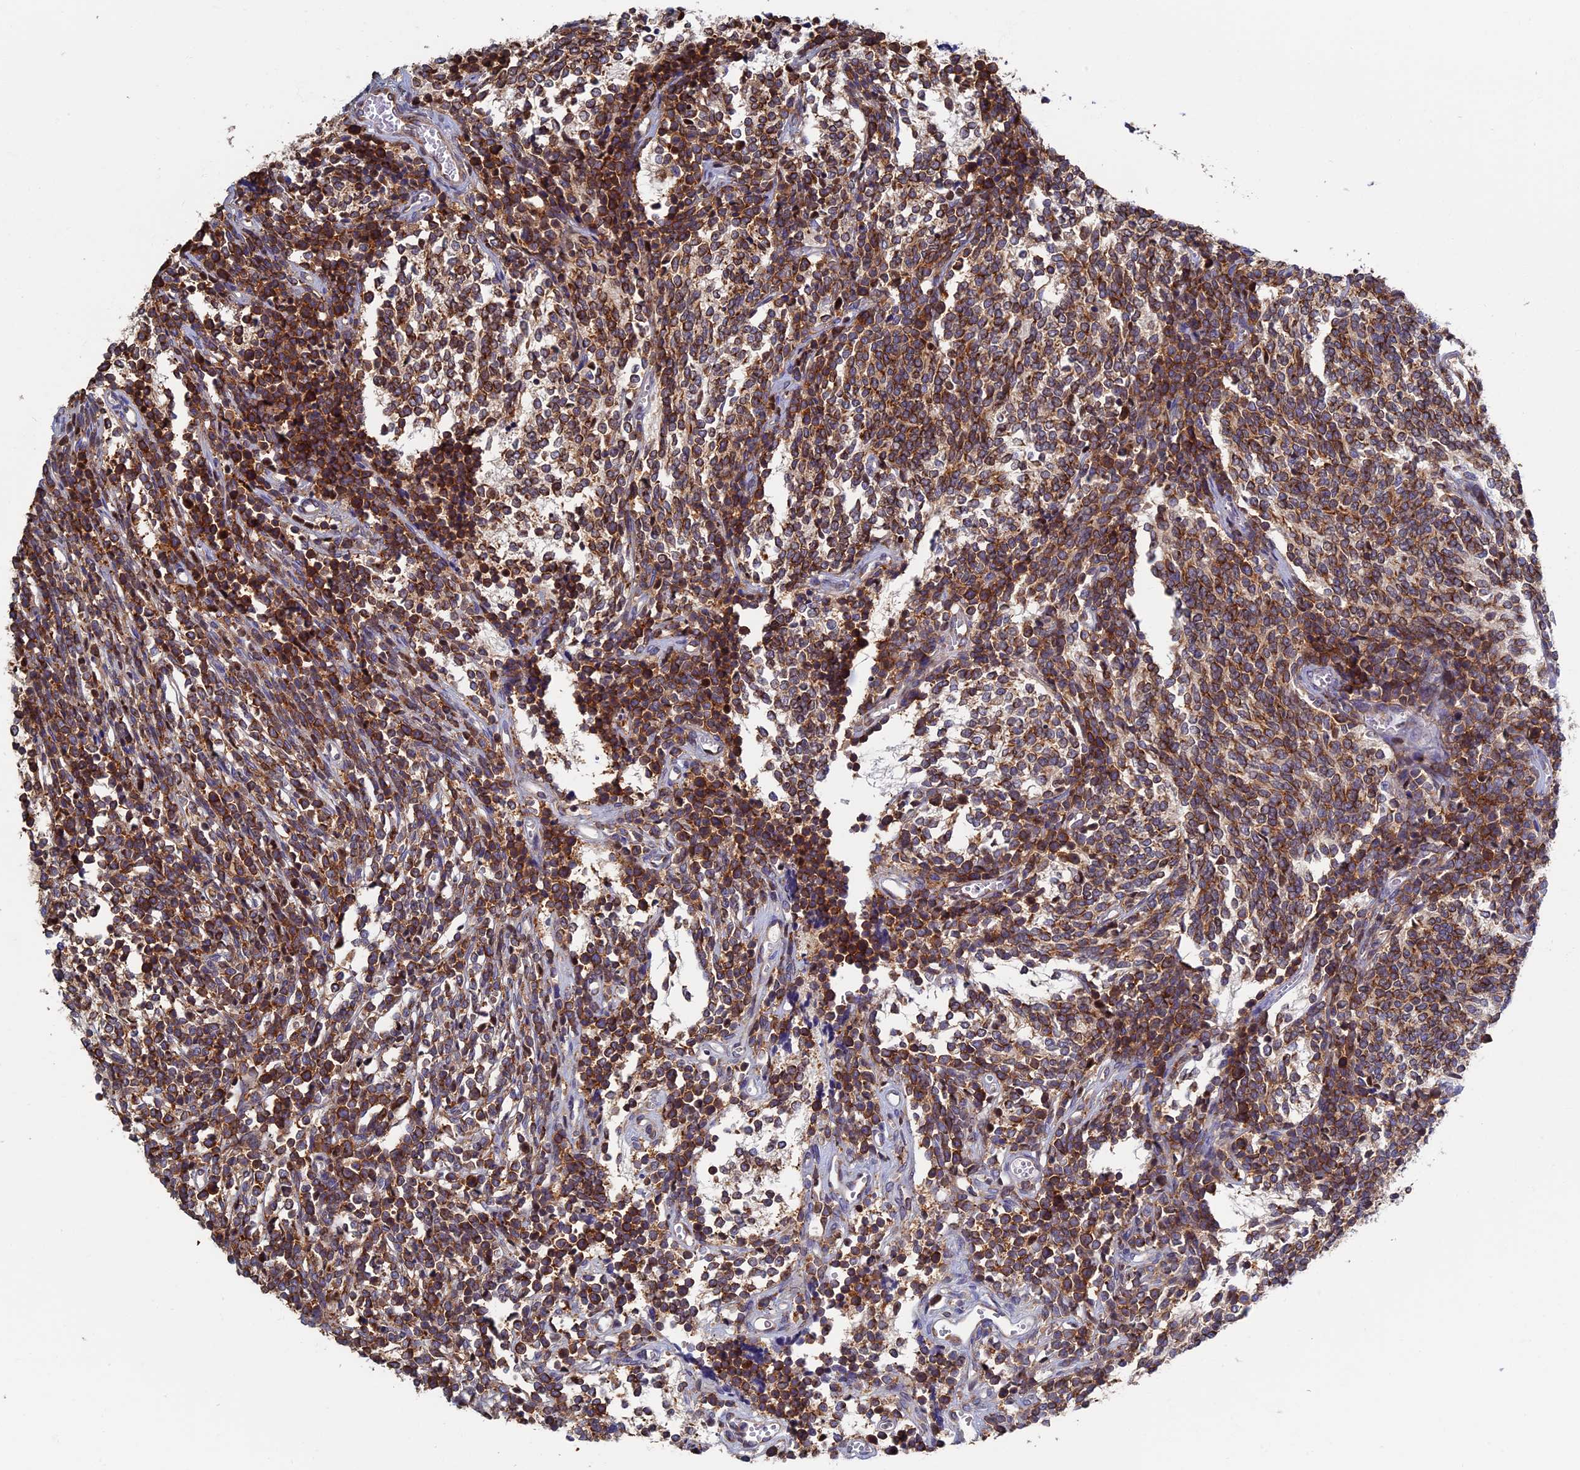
{"staining": {"intensity": "moderate", "quantity": ">75%", "location": "cytoplasmic/membranous"}, "tissue": "glioma", "cell_type": "Tumor cells", "image_type": "cancer", "snomed": [{"axis": "morphology", "description": "Glioma, malignant, Low grade"}, {"axis": "topography", "description": "Brain"}], "caption": "Immunohistochemical staining of human glioma shows moderate cytoplasmic/membranous protein staining in approximately >75% of tumor cells.", "gene": "YBX1", "patient": {"sex": "female", "age": 1}}